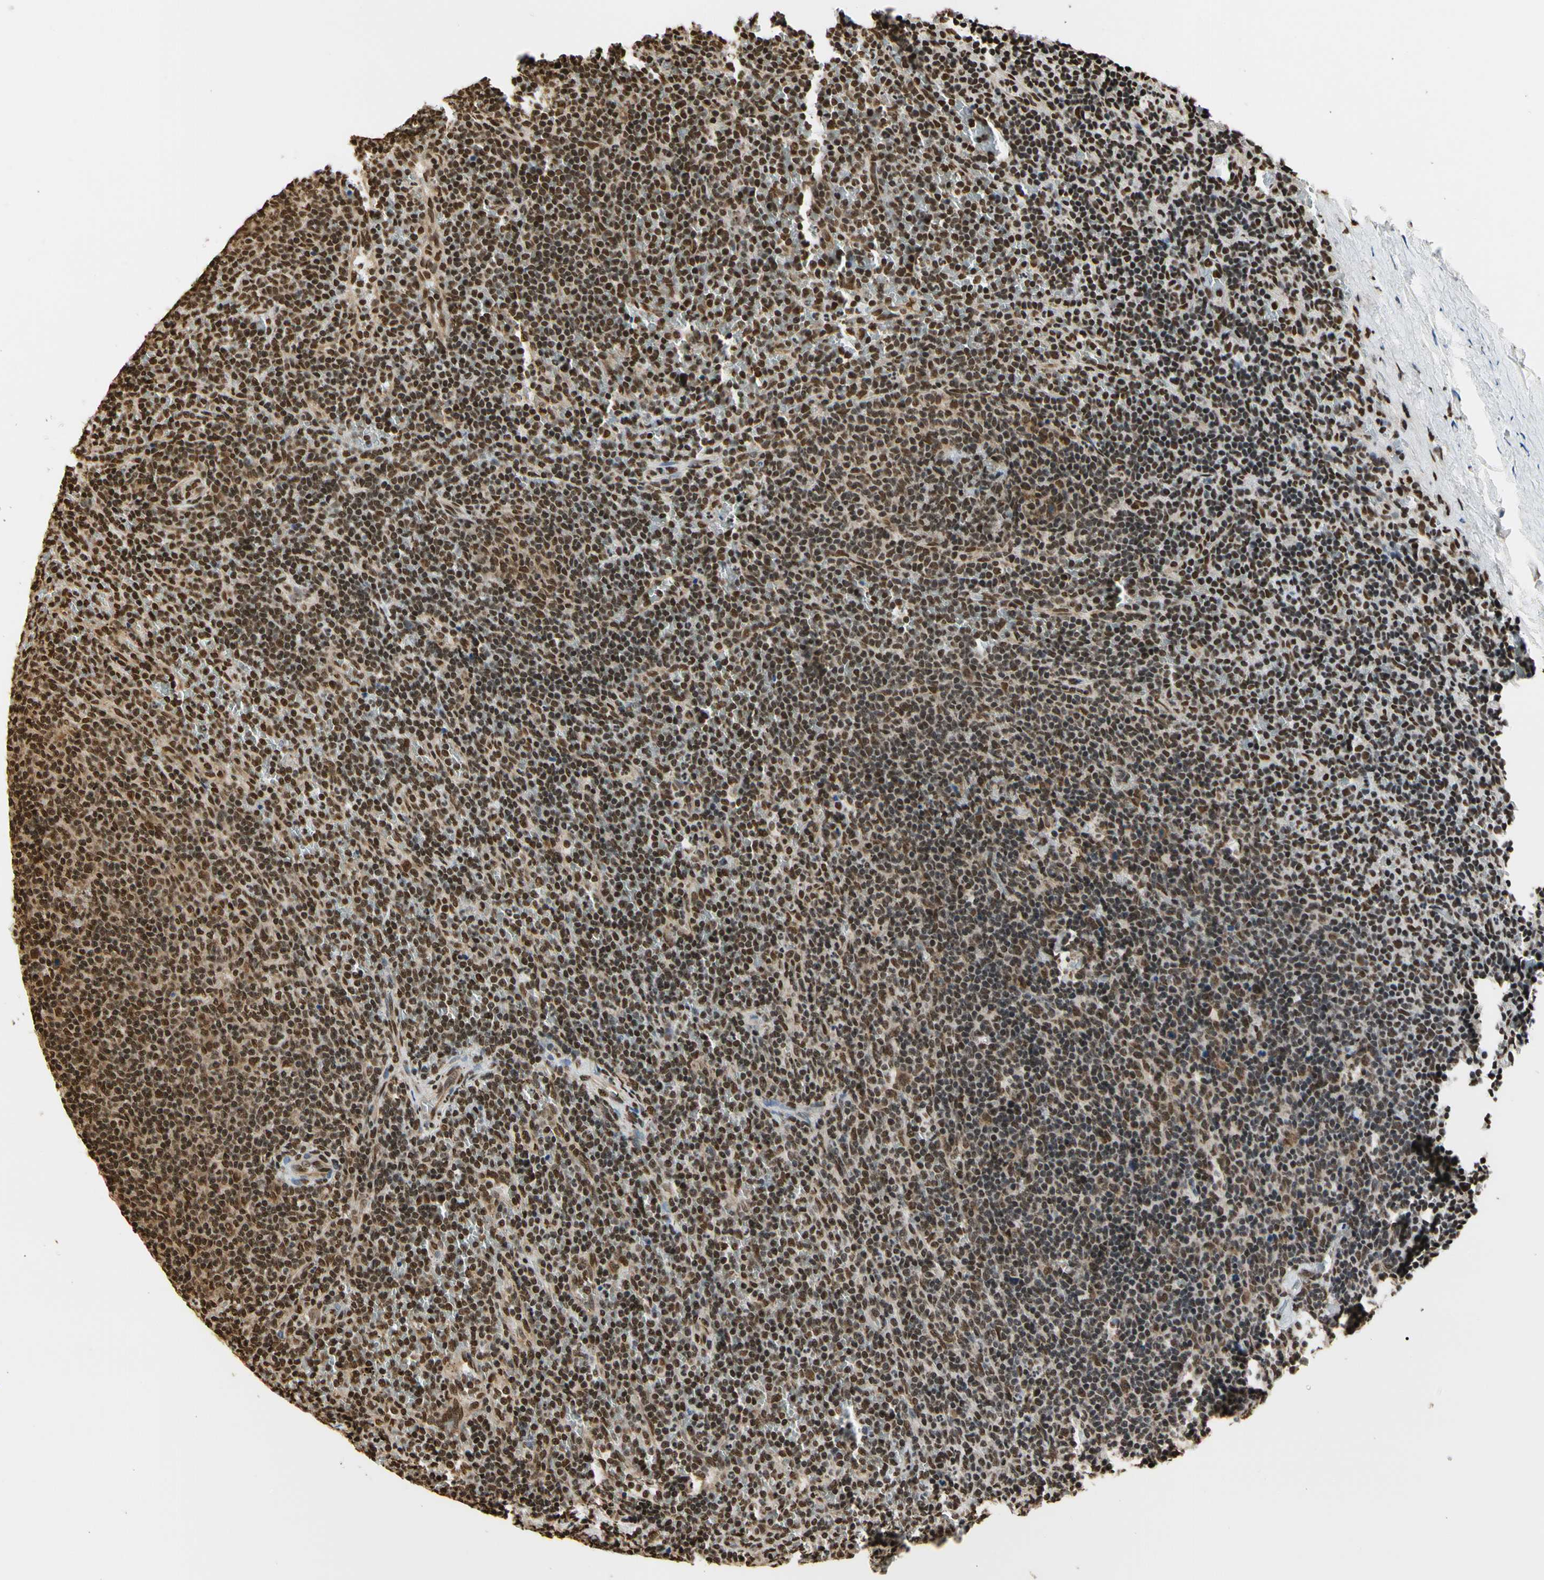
{"staining": {"intensity": "strong", "quantity": ">75%", "location": "nuclear"}, "tissue": "lymphoma", "cell_type": "Tumor cells", "image_type": "cancer", "snomed": [{"axis": "morphology", "description": "Malignant lymphoma, non-Hodgkin's type, Low grade"}, {"axis": "topography", "description": "Spleen"}], "caption": "This is an image of IHC staining of low-grade malignant lymphoma, non-Hodgkin's type, which shows strong staining in the nuclear of tumor cells.", "gene": "HNRNPK", "patient": {"sex": "female", "age": 50}}